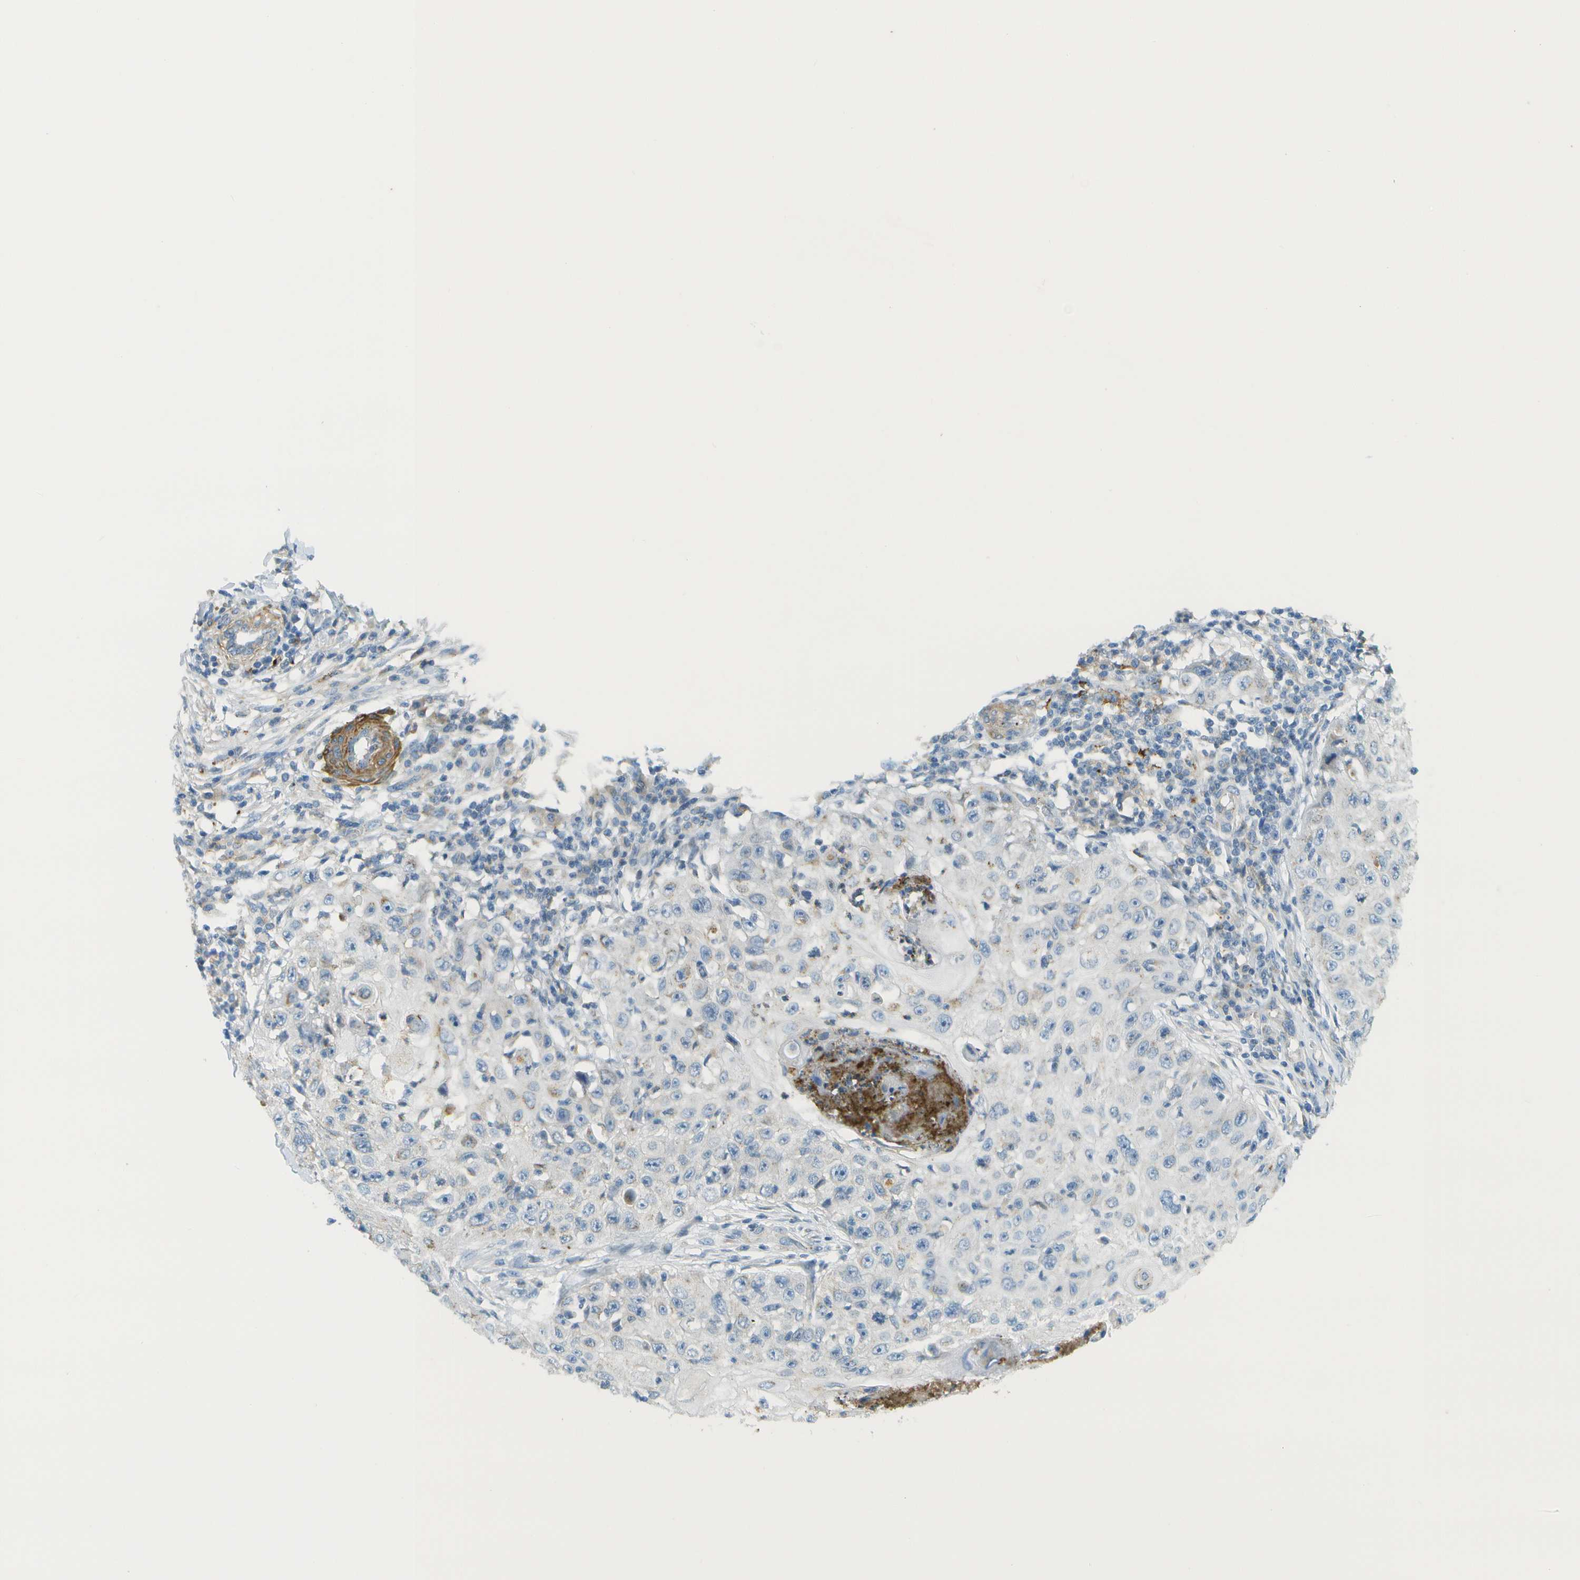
{"staining": {"intensity": "negative", "quantity": "none", "location": "none"}, "tissue": "skin cancer", "cell_type": "Tumor cells", "image_type": "cancer", "snomed": [{"axis": "morphology", "description": "Squamous cell carcinoma, NOS"}, {"axis": "topography", "description": "Skin"}], "caption": "This is an immunohistochemistry photomicrograph of skin cancer. There is no expression in tumor cells.", "gene": "MYH11", "patient": {"sex": "male", "age": 86}}